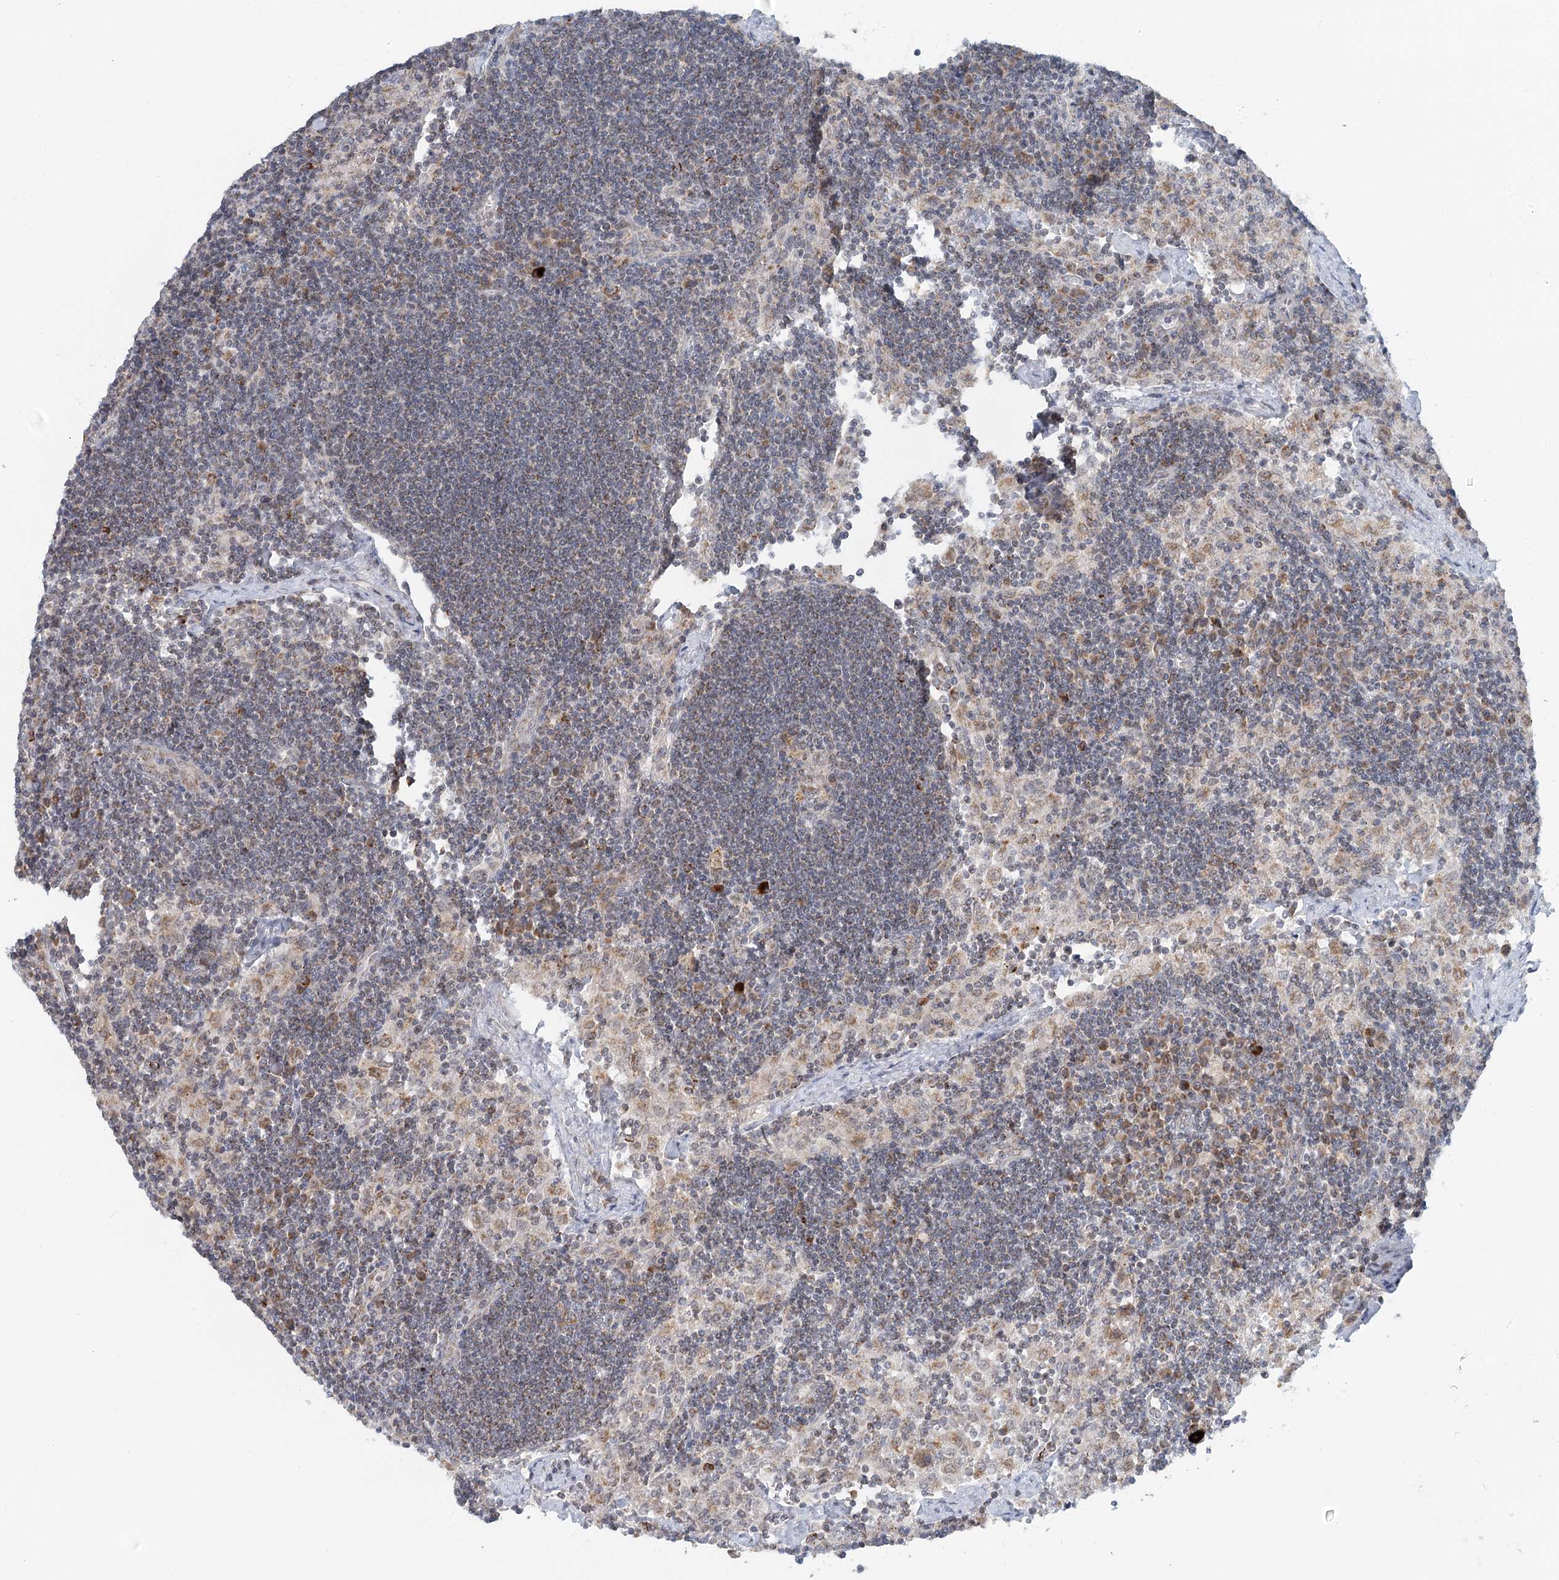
{"staining": {"intensity": "moderate", "quantity": "<25%", "location": "cytoplasmic/membranous"}, "tissue": "lymph node", "cell_type": "Non-germinal center cells", "image_type": "normal", "snomed": [{"axis": "morphology", "description": "Normal tissue, NOS"}, {"axis": "topography", "description": "Lymph node"}], "caption": "Immunohistochemistry (IHC) histopathology image of benign lymph node: lymph node stained using IHC exhibits low levels of moderate protein expression localized specifically in the cytoplasmic/membranous of non-germinal center cells, appearing as a cytoplasmic/membranous brown color.", "gene": "RNF150", "patient": {"sex": "male", "age": 24}}